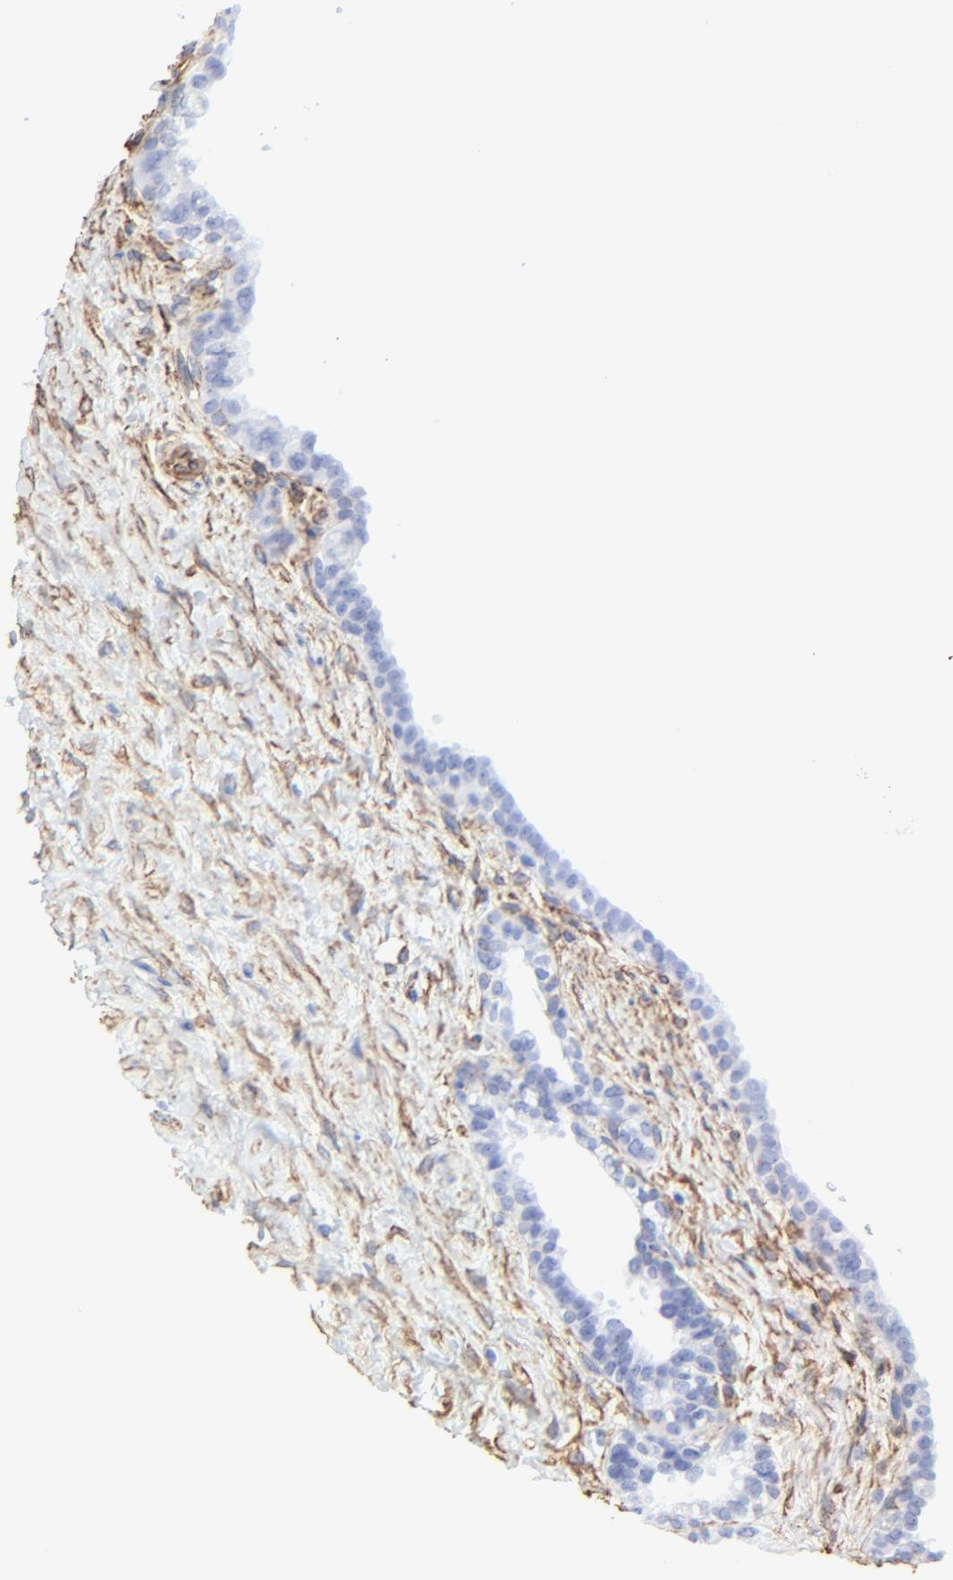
{"staining": {"intensity": "negative", "quantity": "none", "location": "none"}, "tissue": "seminal vesicle", "cell_type": "Glandular cells", "image_type": "normal", "snomed": [{"axis": "morphology", "description": "Normal tissue, NOS"}, {"axis": "topography", "description": "Seminal veicle"}], "caption": "Immunohistochemistry (IHC) histopathology image of benign seminal vesicle: human seminal vesicle stained with DAB (3,3'-diaminobenzidine) reveals no significant protein staining in glandular cells. (Stains: DAB immunohistochemistry with hematoxylin counter stain, Microscopy: brightfield microscopy at high magnification).", "gene": "CAV1", "patient": {"sex": "male", "age": 61}}